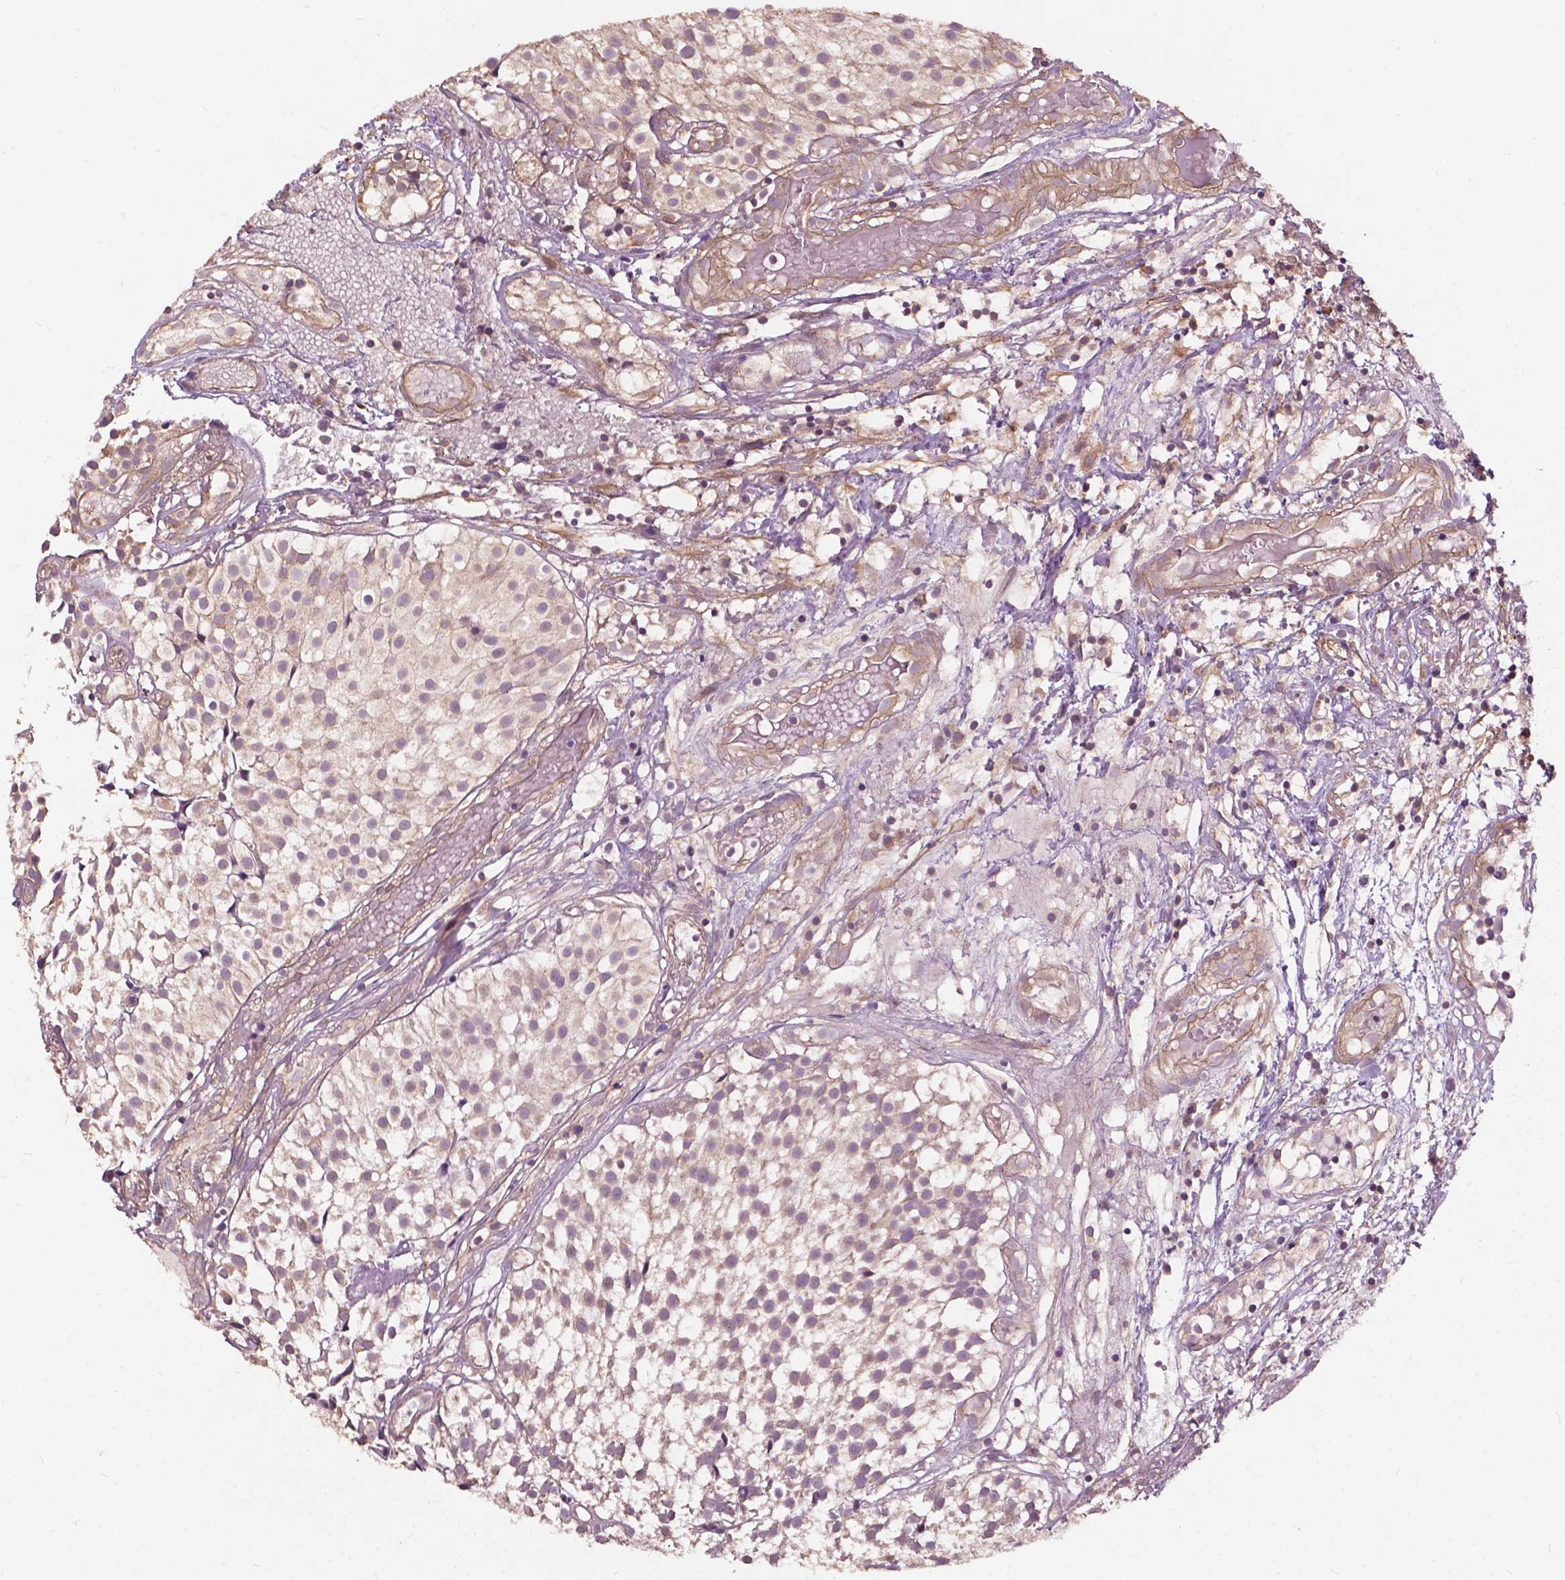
{"staining": {"intensity": "weak", "quantity": "<25%", "location": "cytoplasmic/membranous"}, "tissue": "urothelial cancer", "cell_type": "Tumor cells", "image_type": "cancer", "snomed": [{"axis": "morphology", "description": "Urothelial carcinoma, Low grade"}, {"axis": "topography", "description": "Urinary bladder"}], "caption": "An immunohistochemistry micrograph of urothelial cancer is shown. There is no staining in tumor cells of urothelial cancer.", "gene": "CDC42BPA", "patient": {"sex": "male", "age": 79}}